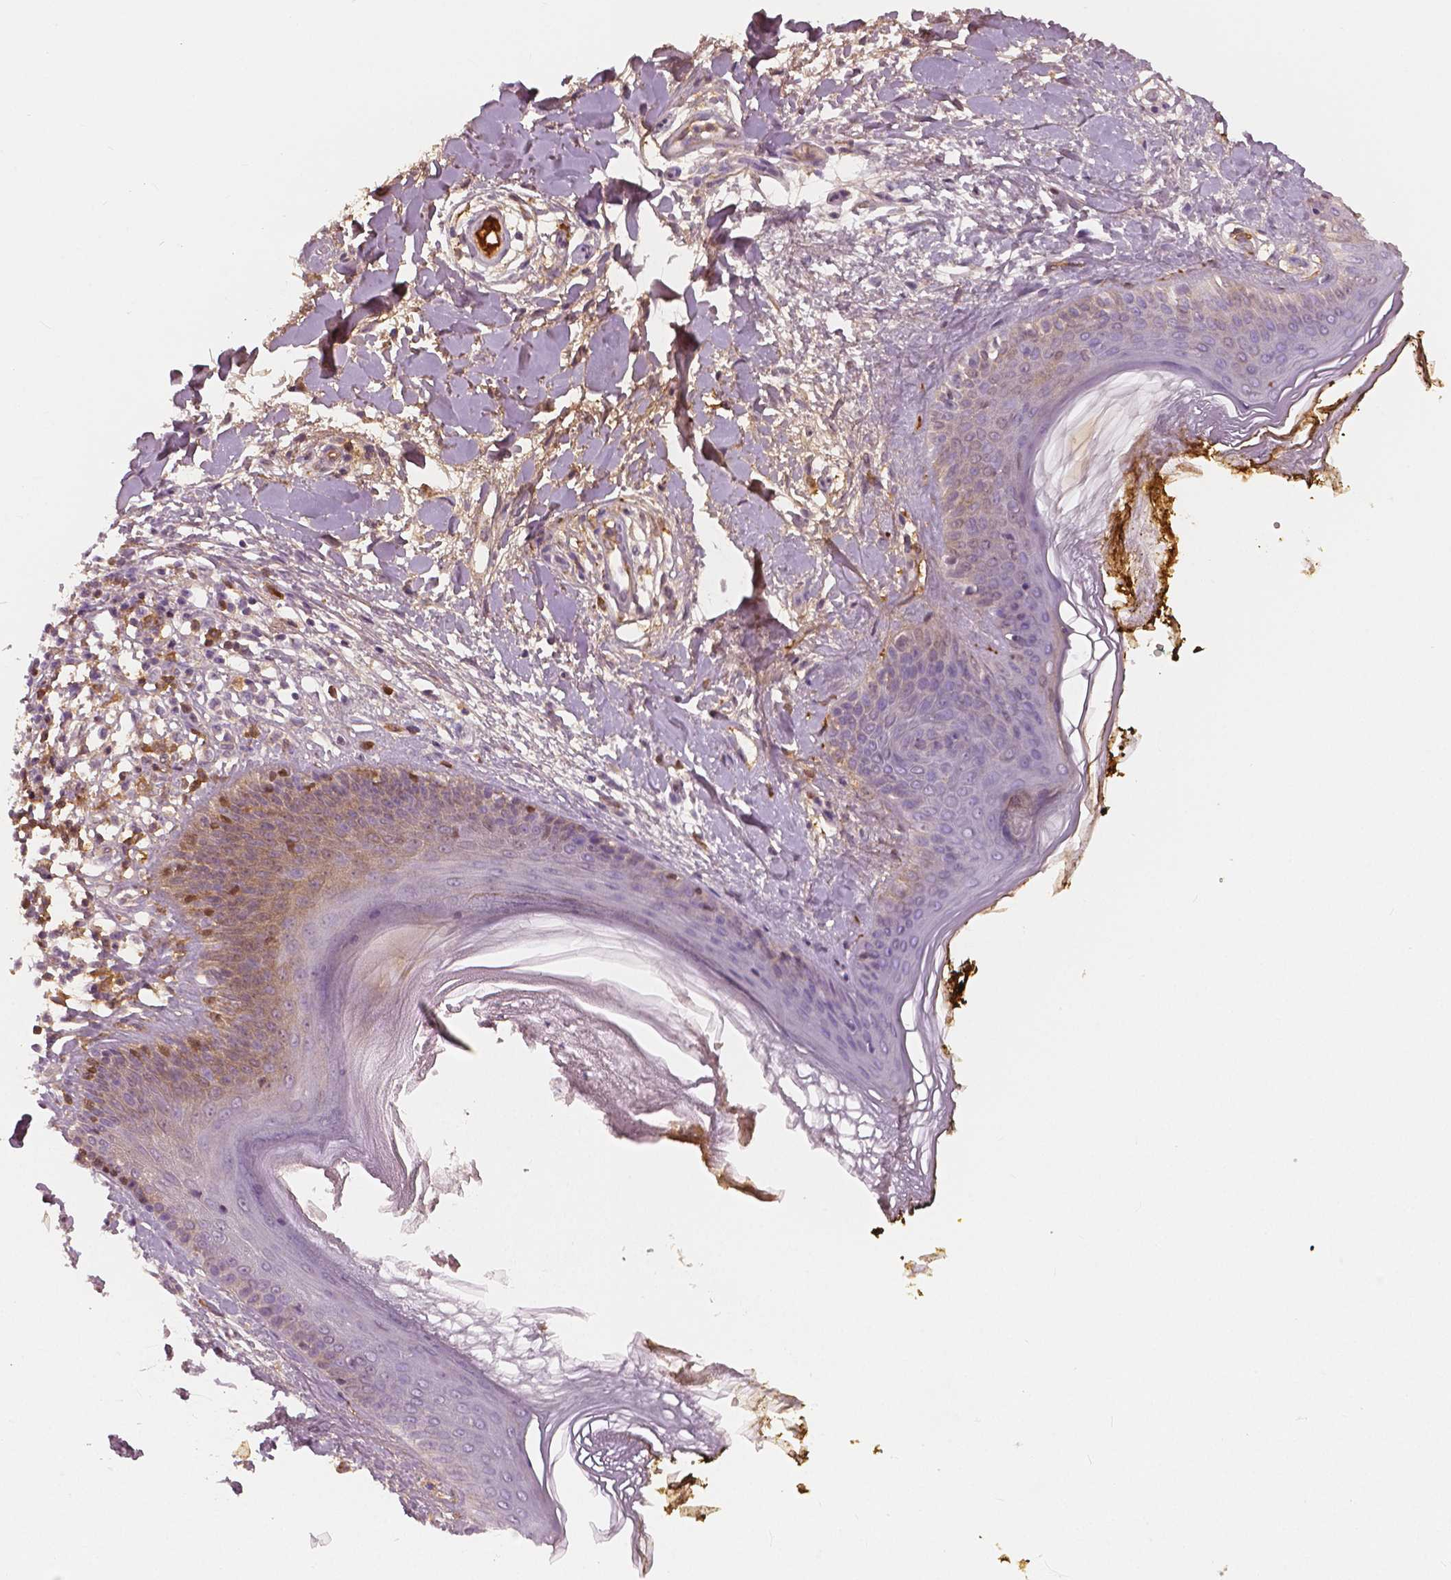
{"staining": {"intensity": "negative", "quantity": "none", "location": "none"}, "tissue": "skin", "cell_type": "Fibroblasts", "image_type": "normal", "snomed": [{"axis": "morphology", "description": "Normal tissue, NOS"}, {"axis": "topography", "description": "Skin"}], "caption": "Fibroblasts show no significant staining in normal skin. Nuclei are stained in blue.", "gene": "APOA4", "patient": {"sex": "female", "age": 34}}